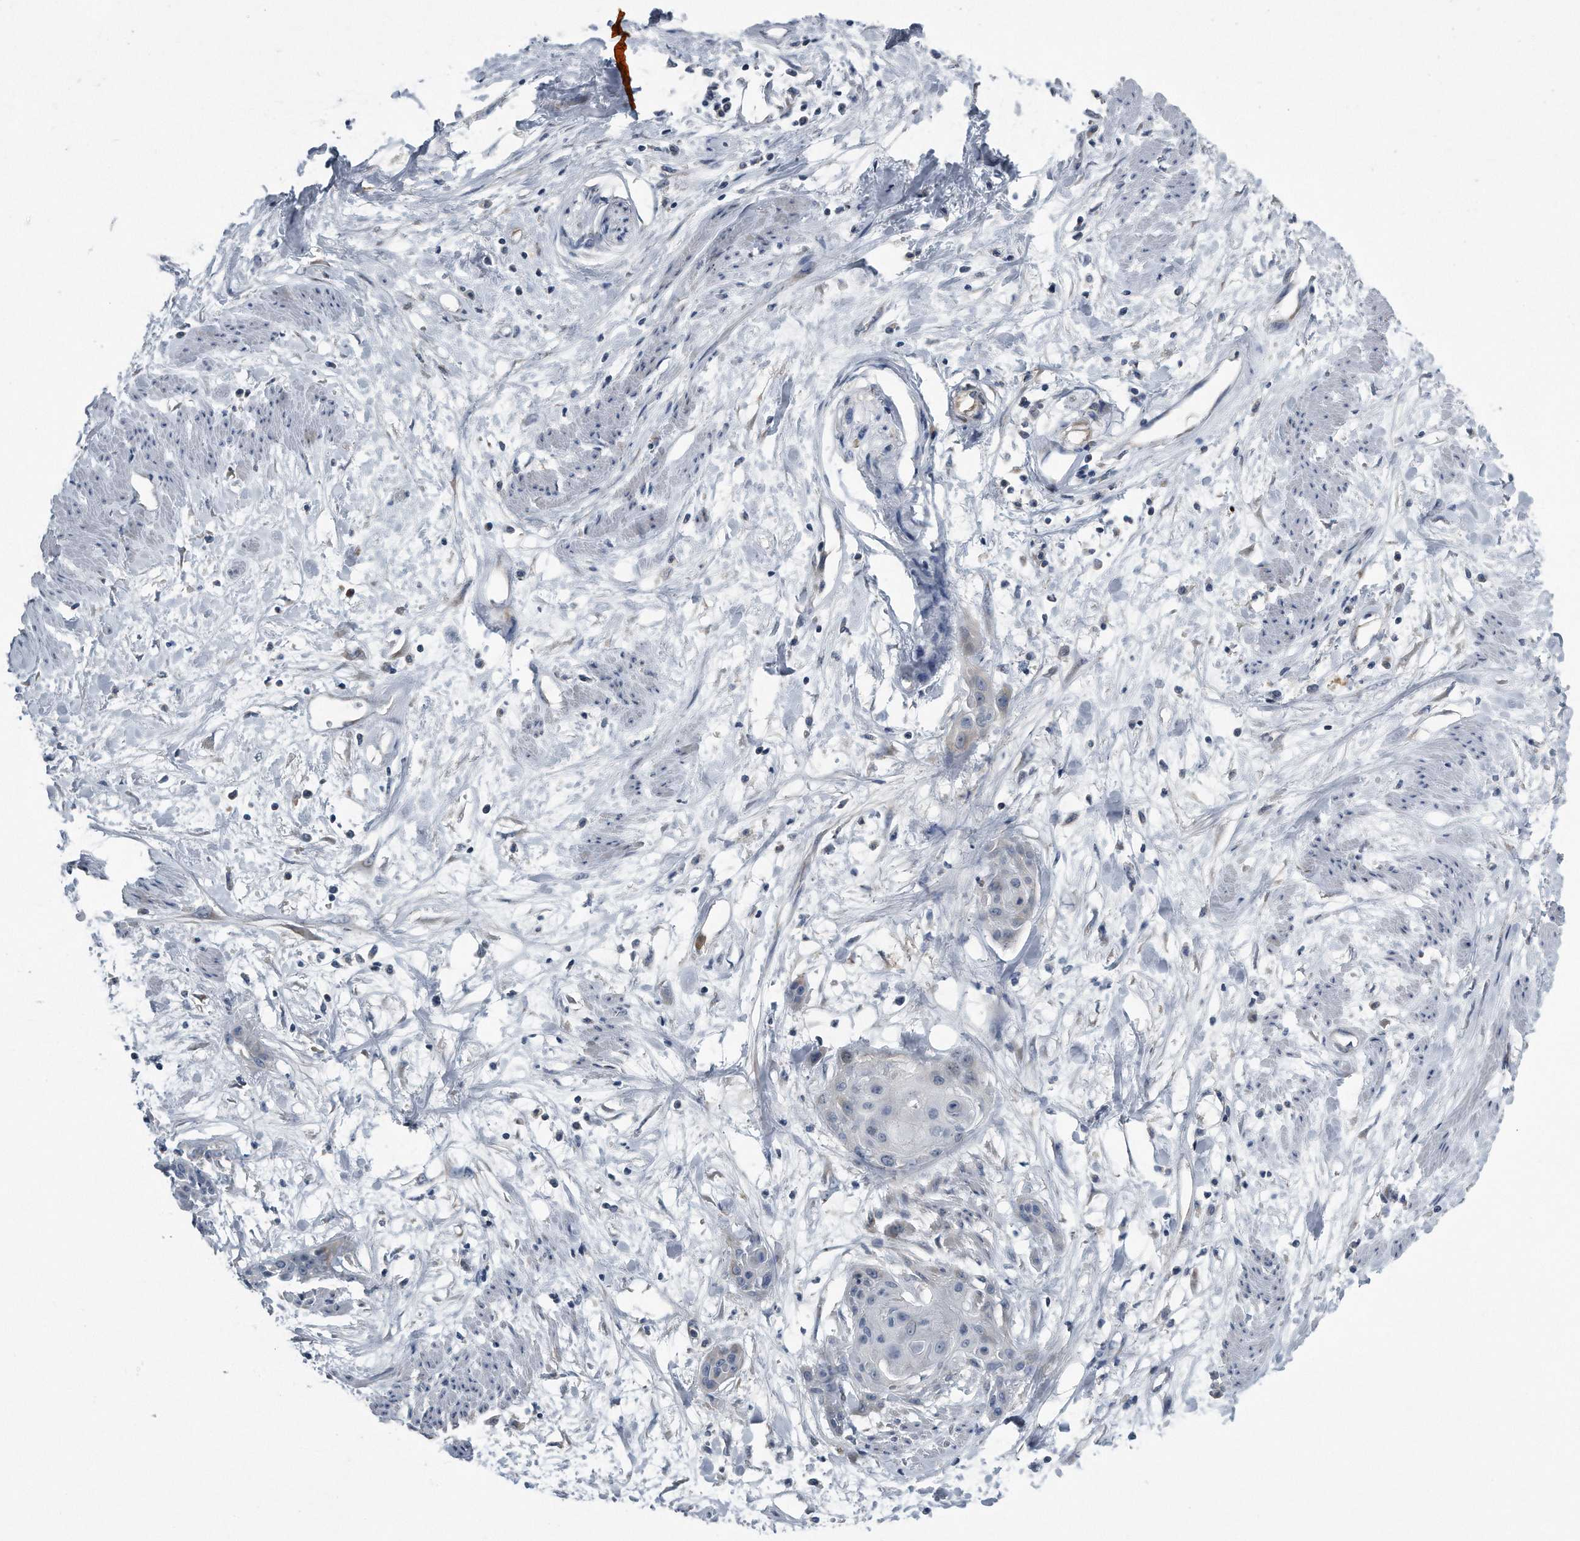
{"staining": {"intensity": "negative", "quantity": "none", "location": "none"}, "tissue": "cervical cancer", "cell_type": "Tumor cells", "image_type": "cancer", "snomed": [{"axis": "morphology", "description": "Squamous cell carcinoma, NOS"}, {"axis": "topography", "description": "Cervix"}], "caption": "The image exhibits no staining of tumor cells in cervical squamous cell carcinoma.", "gene": "LYRM4", "patient": {"sex": "female", "age": 57}}